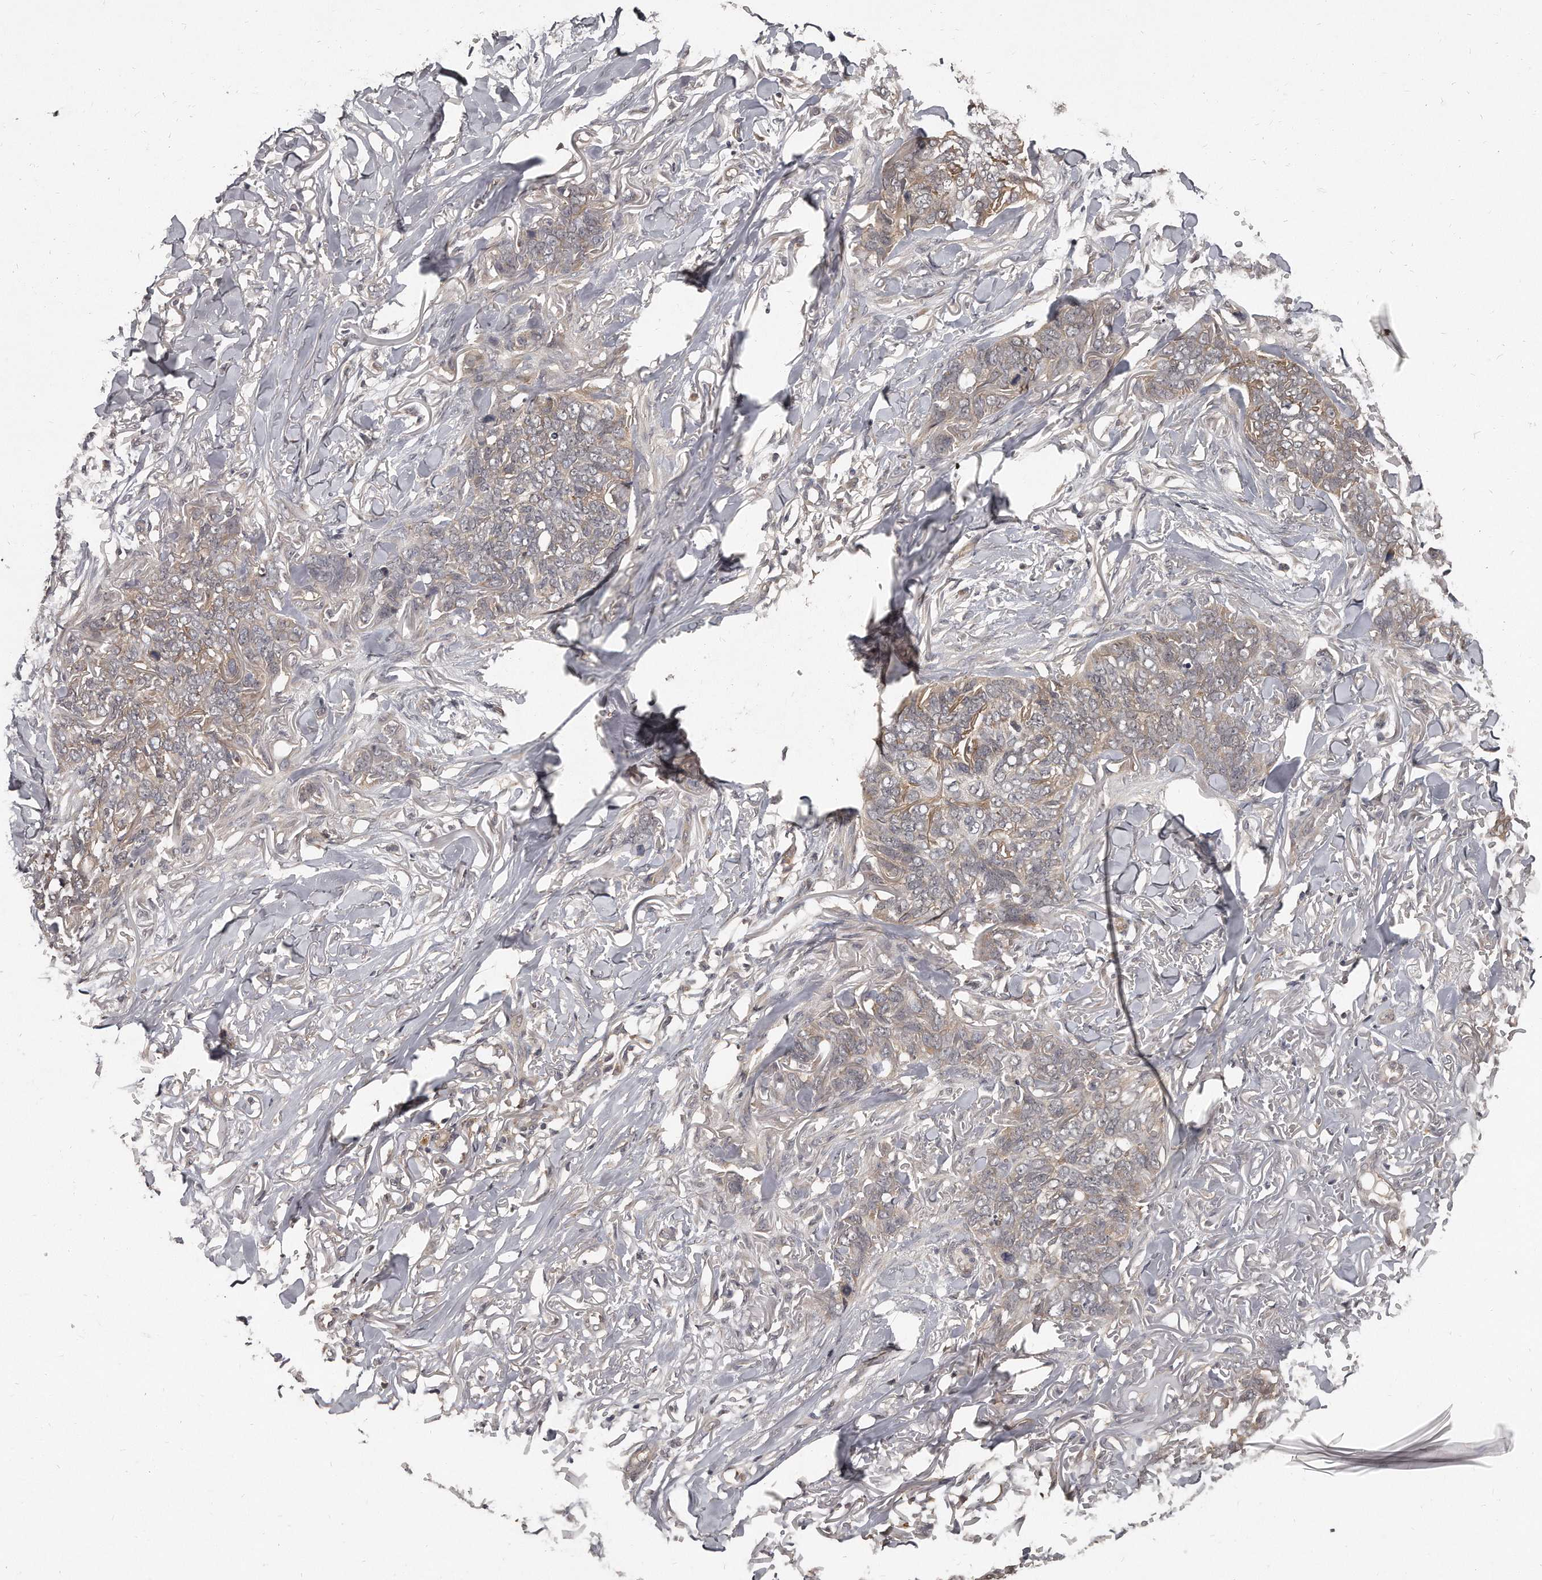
{"staining": {"intensity": "weak", "quantity": "<25%", "location": "cytoplasmic/membranous"}, "tissue": "skin cancer", "cell_type": "Tumor cells", "image_type": "cancer", "snomed": [{"axis": "morphology", "description": "Normal tissue, NOS"}, {"axis": "morphology", "description": "Basal cell carcinoma"}, {"axis": "topography", "description": "Skin"}], "caption": "Tumor cells are negative for brown protein staining in basal cell carcinoma (skin). (DAB (3,3'-diaminobenzidine) immunohistochemistry (IHC) with hematoxylin counter stain).", "gene": "GRB10", "patient": {"sex": "male", "age": 77}}